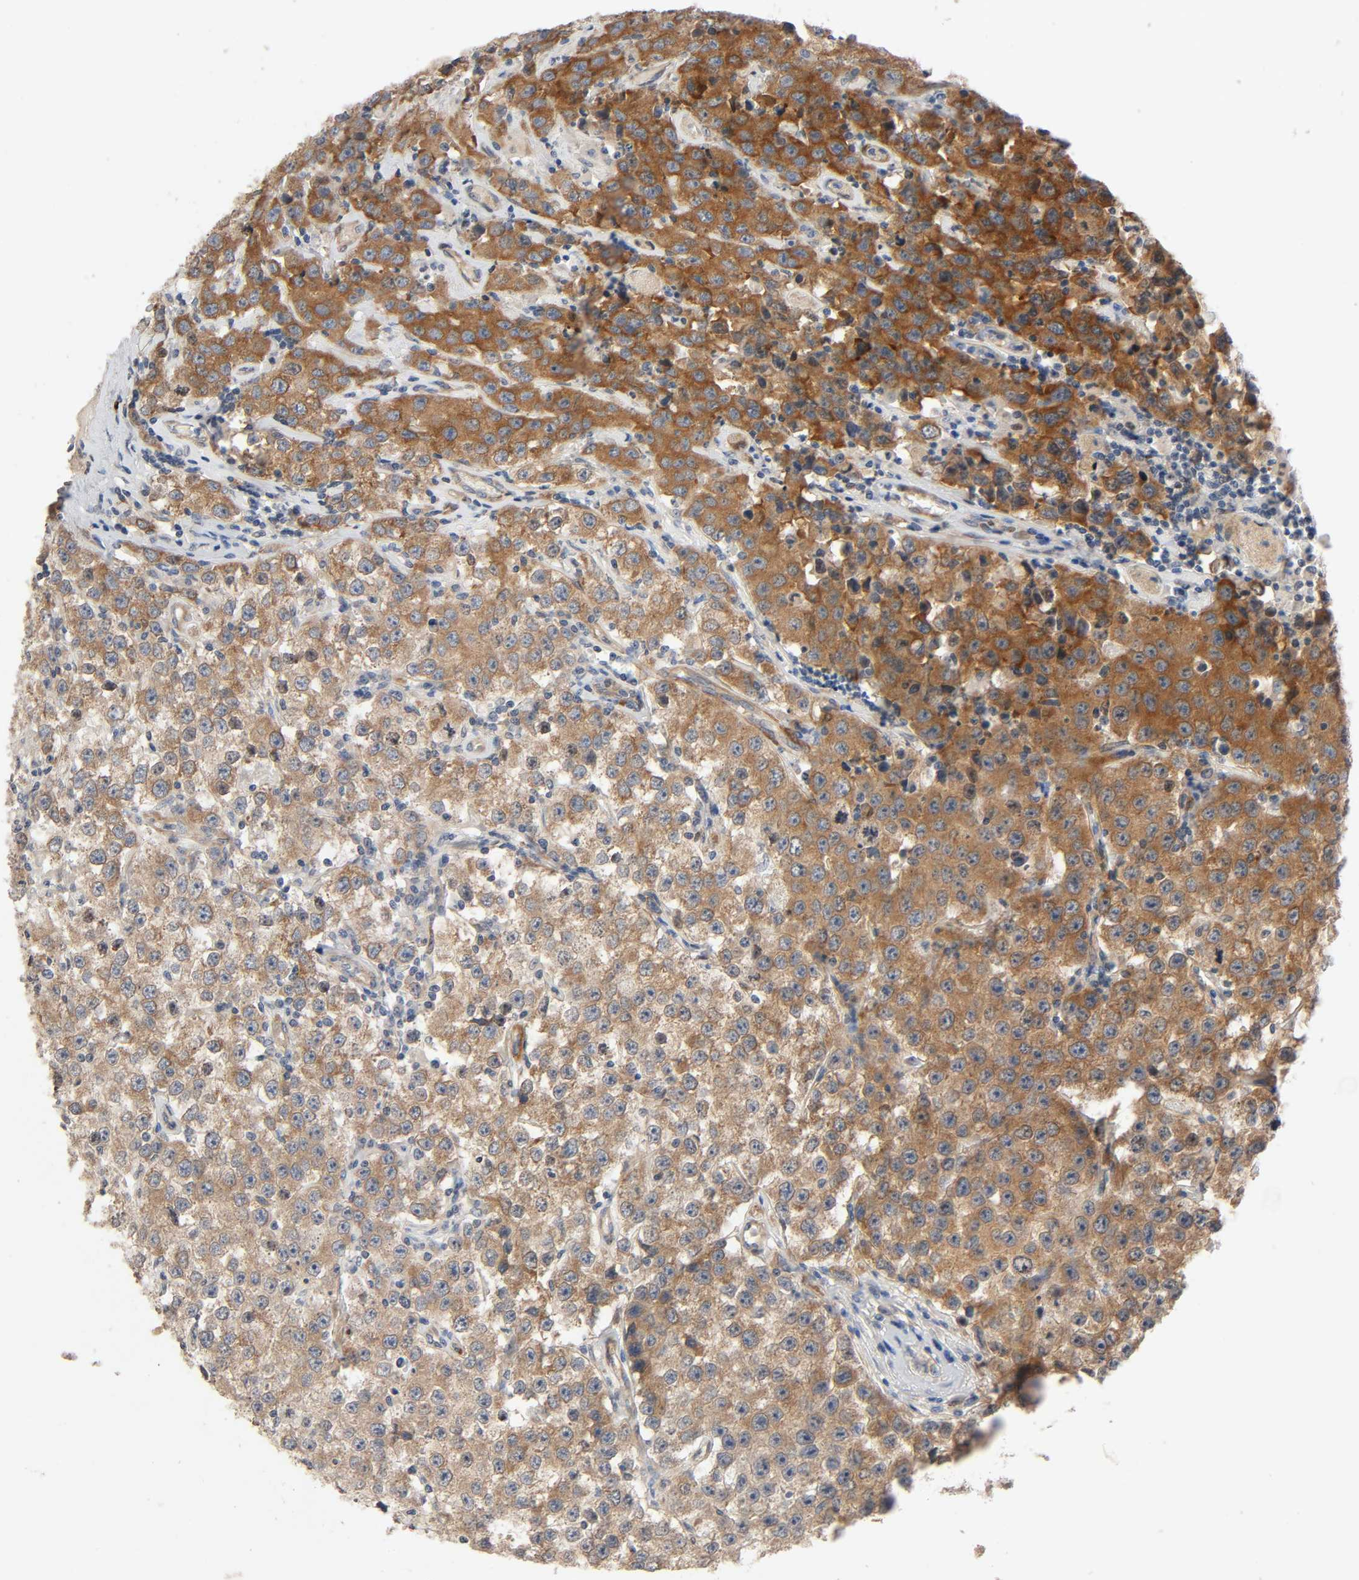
{"staining": {"intensity": "strong", "quantity": "25%-75%", "location": "cytoplasmic/membranous"}, "tissue": "testis cancer", "cell_type": "Tumor cells", "image_type": "cancer", "snomed": [{"axis": "morphology", "description": "Seminoma, NOS"}, {"axis": "topography", "description": "Testis"}], "caption": "Protein staining of testis cancer tissue reveals strong cytoplasmic/membranous expression in about 25%-75% of tumor cells.", "gene": "PTK2", "patient": {"sex": "male", "age": 52}}